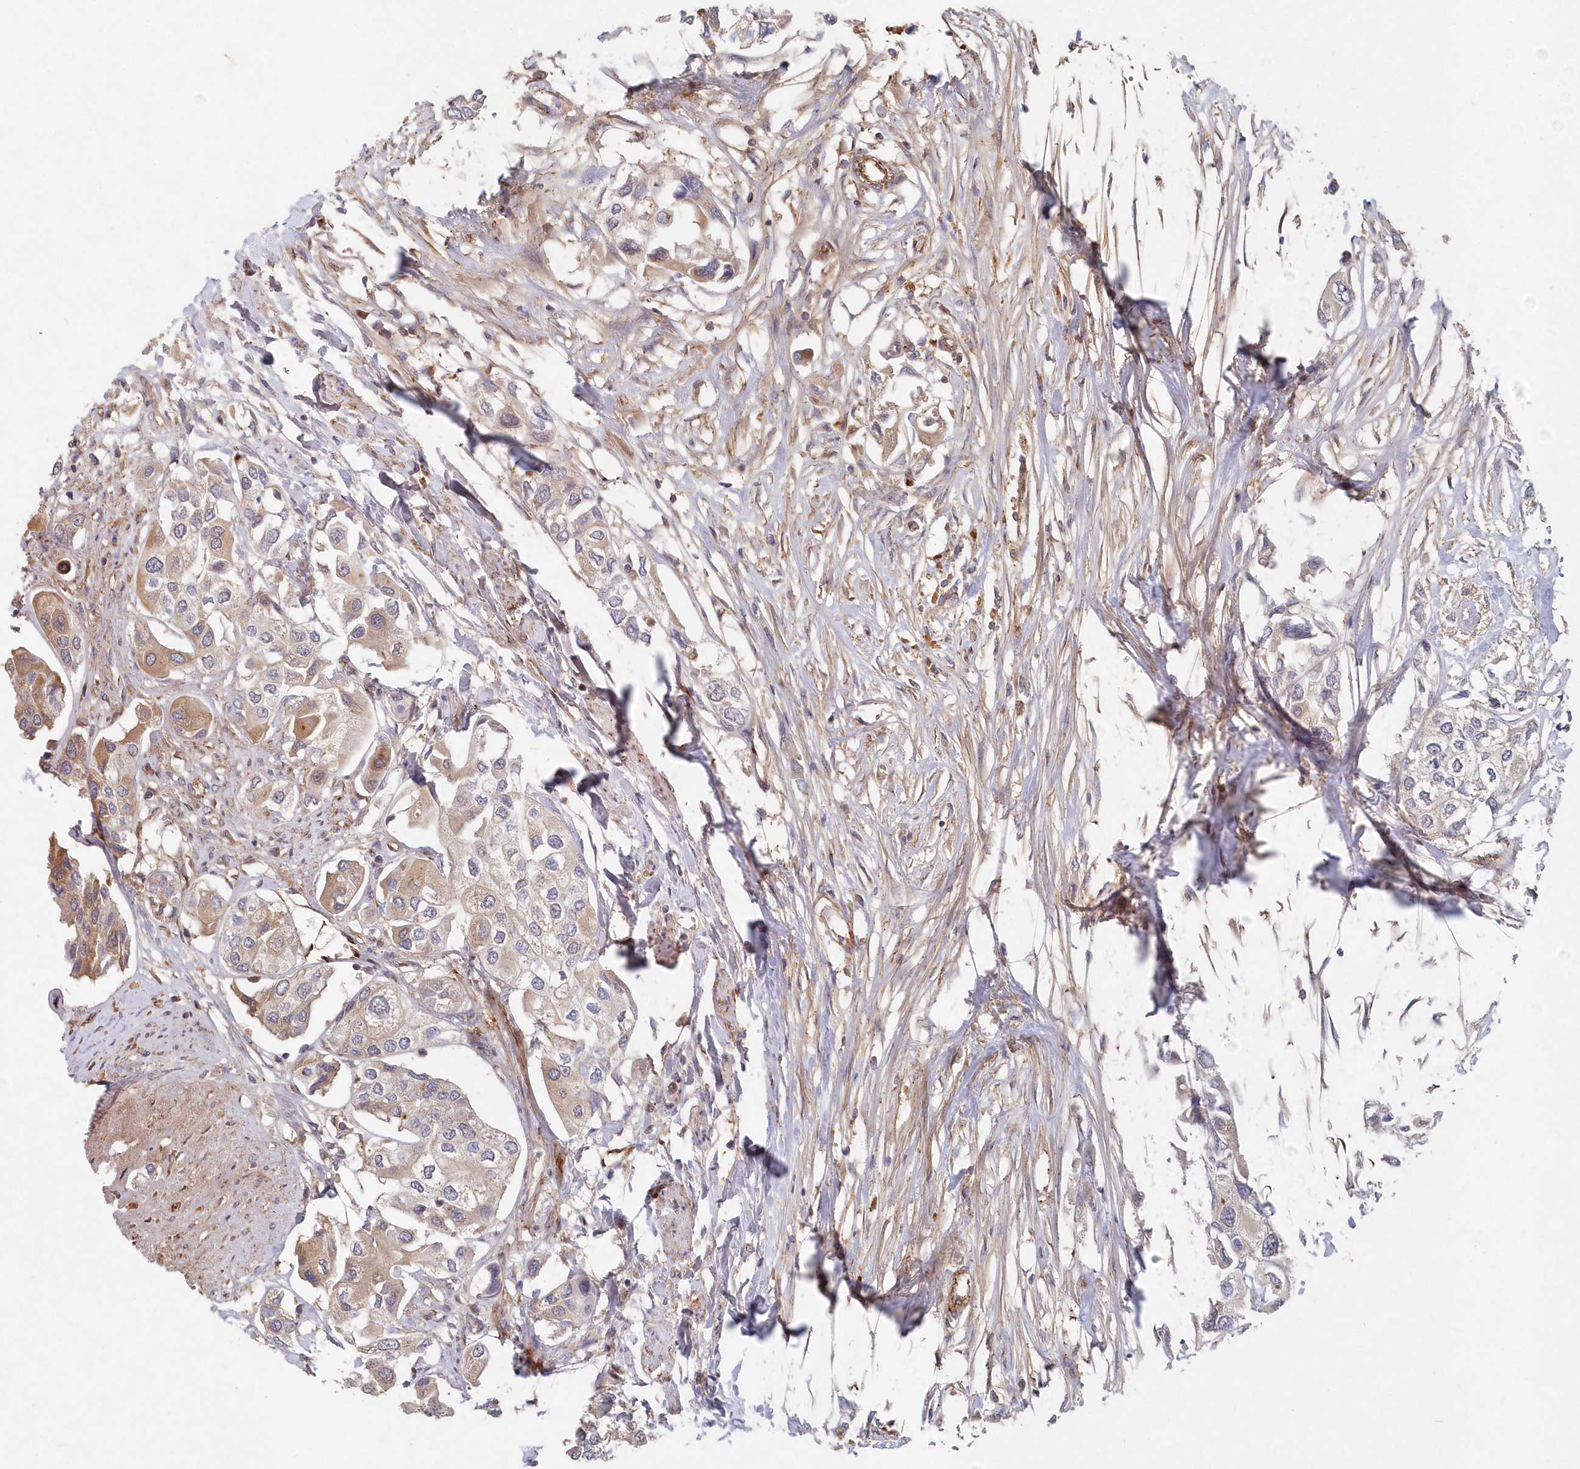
{"staining": {"intensity": "weak", "quantity": "<25%", "location": "cytoplasmic/membranous"}, "tissue": "urothelial cancer", "cell_type": "Tumor cells", "image_type": "cancer", "snomed": [{"axis": "morphology", "description": "Urothelial carcinoma, High grade"}, {"axis": "topography", "description": "Urinary bladder"}], "caption": "Tumor cells are negative for protein expression in human urothelial cancer.", "gene": "ABHD14B", "patient": {"sex": "male", "age": 64}}